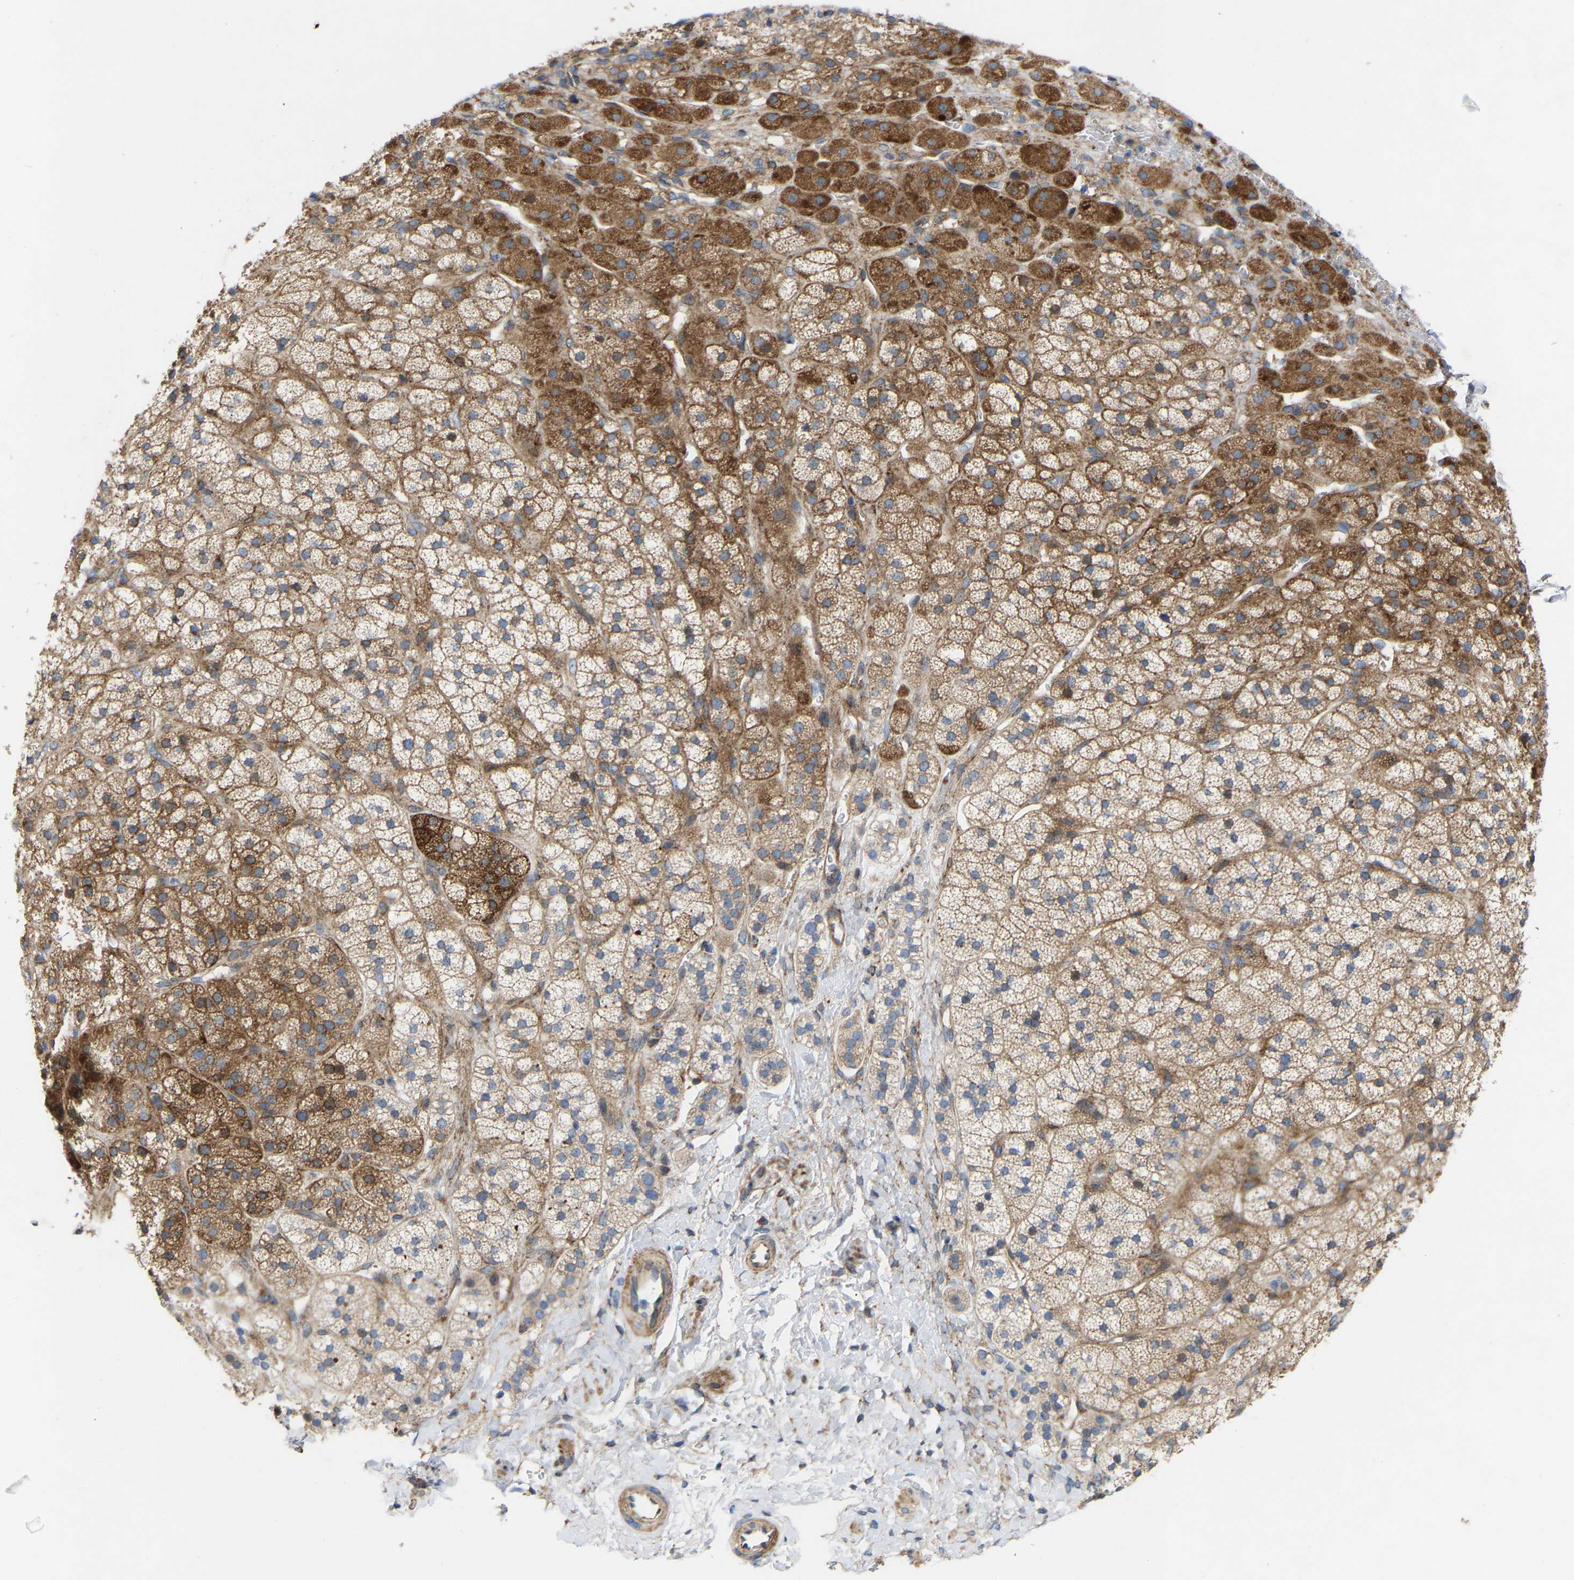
{"staining": {"intensity": "strong", "quantity": "25%-75%", "location": "cytoplasmic/membranous"}, "tissue": "adrenal gland", "cell_type": "Glandular cells", "image_type": "normal", "snomed": [{"axis": "morphology", "description": "Normal tissue, NOS"}, {"axis": "topography", "description": "Adrenal gland"}], "caption": "This histopathology image exhibits unremarkable adrenal gland stained with IHC to label a protein in brown. The cytoplasmic/membranous of glandular cells show strong positivity for the protein. Nuclei are counter-stained blue.", "gene": "TOR1B", "patient": {"sex": "male", "age": 56}}